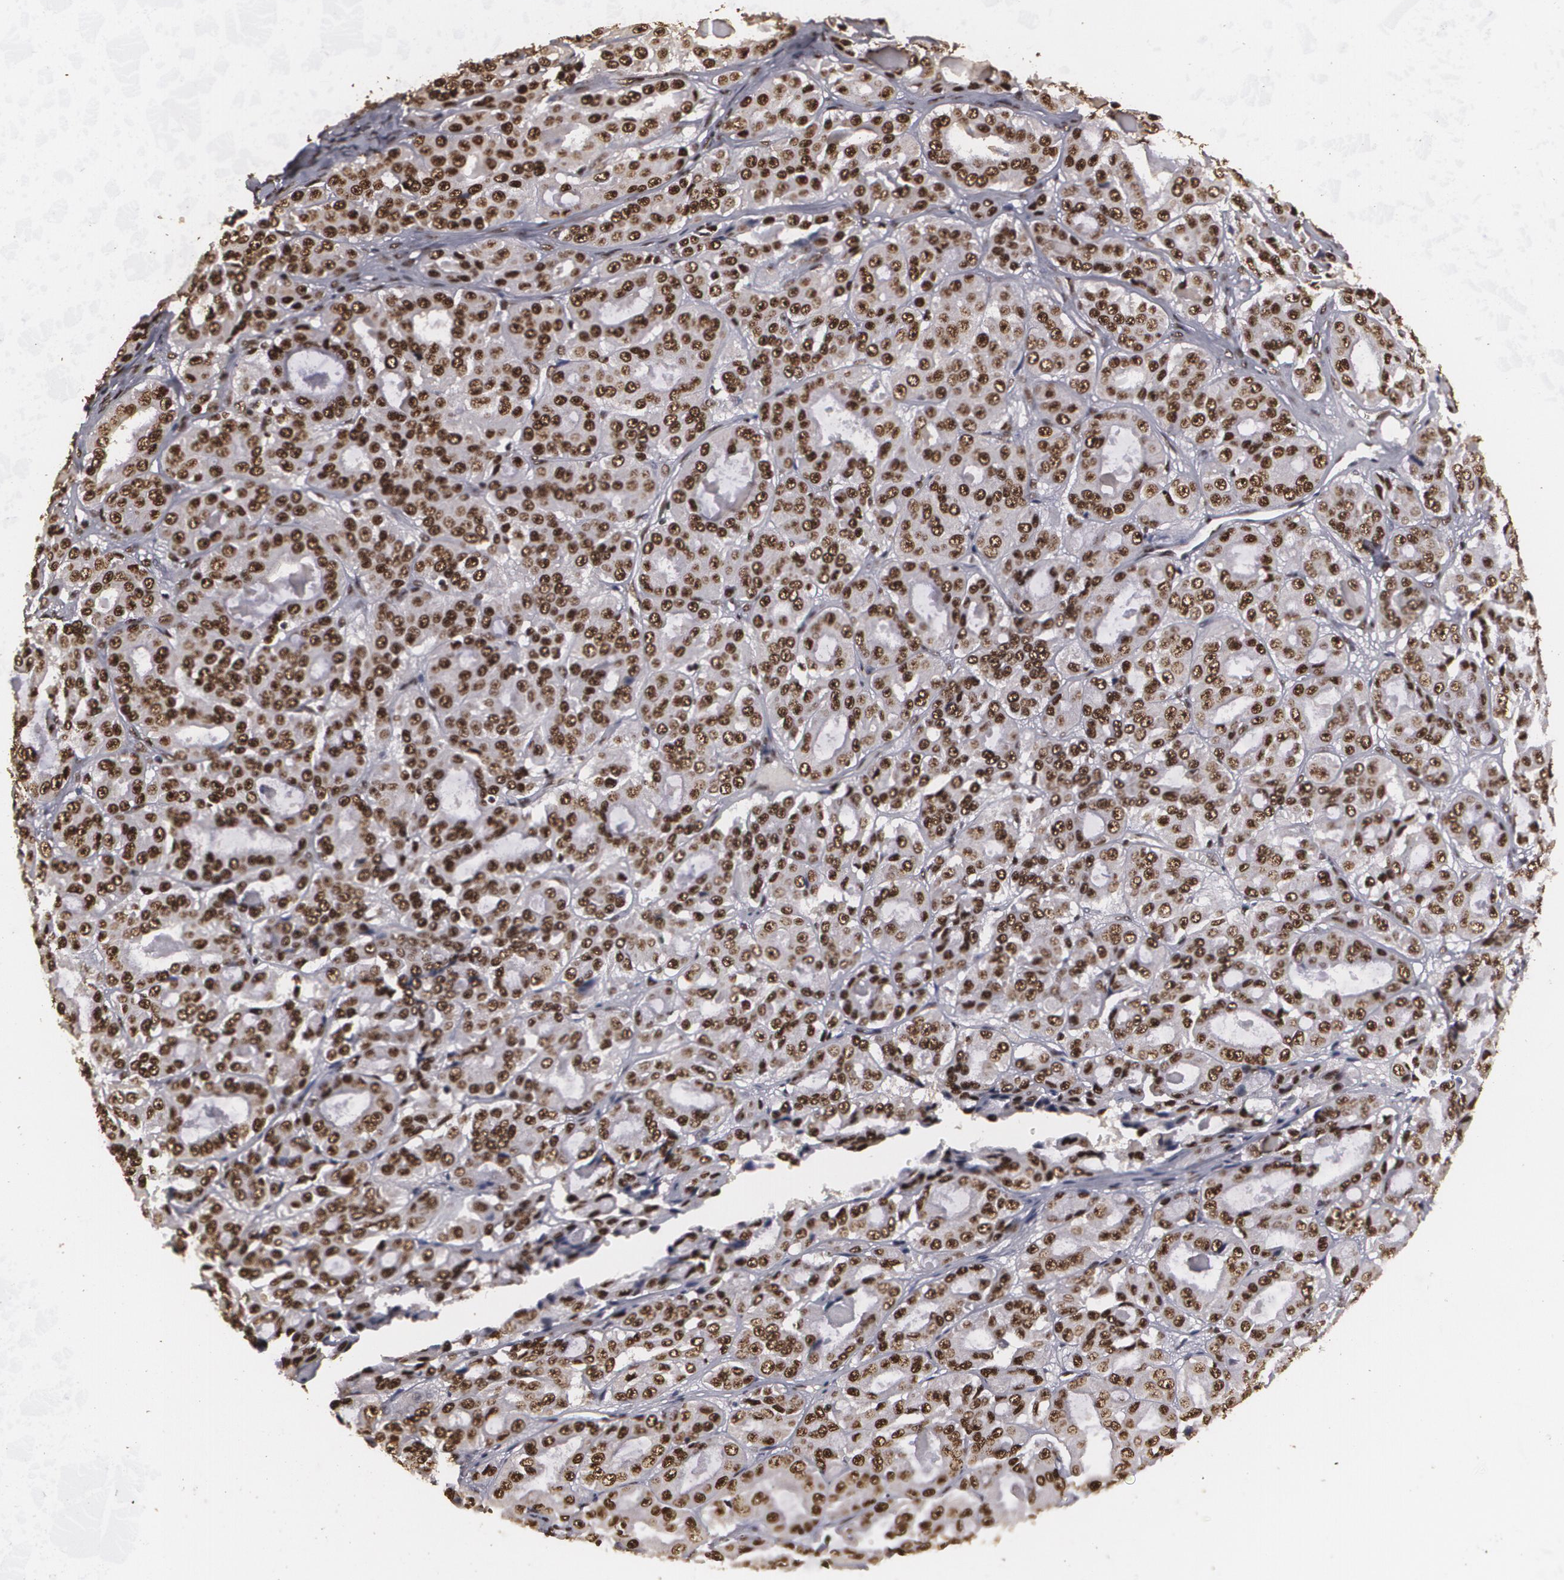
{"staining": {"intensity": "strong", "quantity": ">75%", "location": "nuclear"}, "tissue": "ovarian cancer", "cell_type": "Tumor cells", "image_type": "cancer", "snomed": [{"axis": "morphology", "description": "Carcinoma, endometroid"}, {"axis": "topography", "description": "Ovary"}], "caption": "The histopathology image reveals immunohistochemical staining of ovarian cancer (endometroid carcinoma). There is strong nuclear staining is appreciated in about >75% of tumor cells. (IHC, brightfield microscopy, high magnification).", "gene": "RCOR1", "patient": {"sex": "female", "age": 61}}